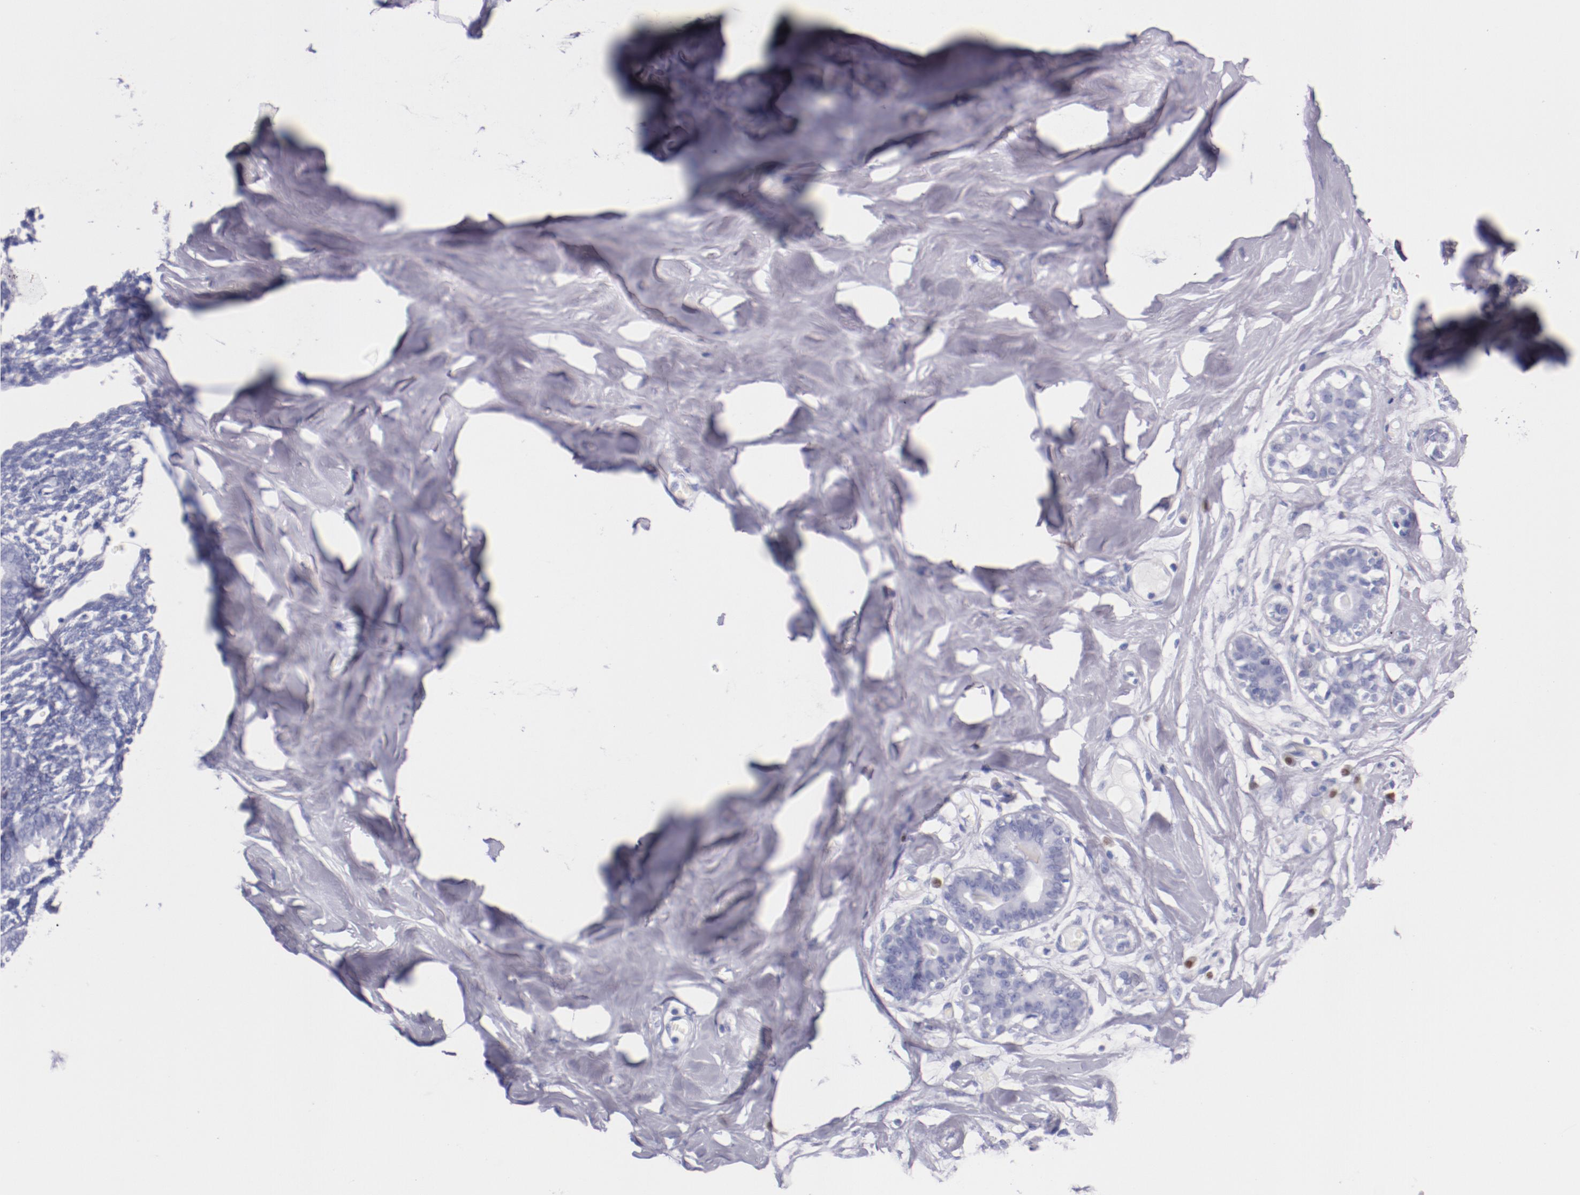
{"staining": {"intensity": "negative", "quantity": "none", "location": "none"}, "tissue": "breast", "cell_type": "Adipocytes", "image_type": "normal", "snomed": [{"axis": "morphology", "description": "Normal tissue, NOS"}, {"axis": "topography", "description": "Breast"}, {"axis": "topography", "description": "Soft tissue"}], "caption": "DAB (3,3'-diaminobenzidine) immunohistochemical staining of benign human breast exhibits no significant expression in adipocytes. (DAB IHC, high magnification).", "gene": "IRF4", "patient": {"sex": "female", "age": 25}}